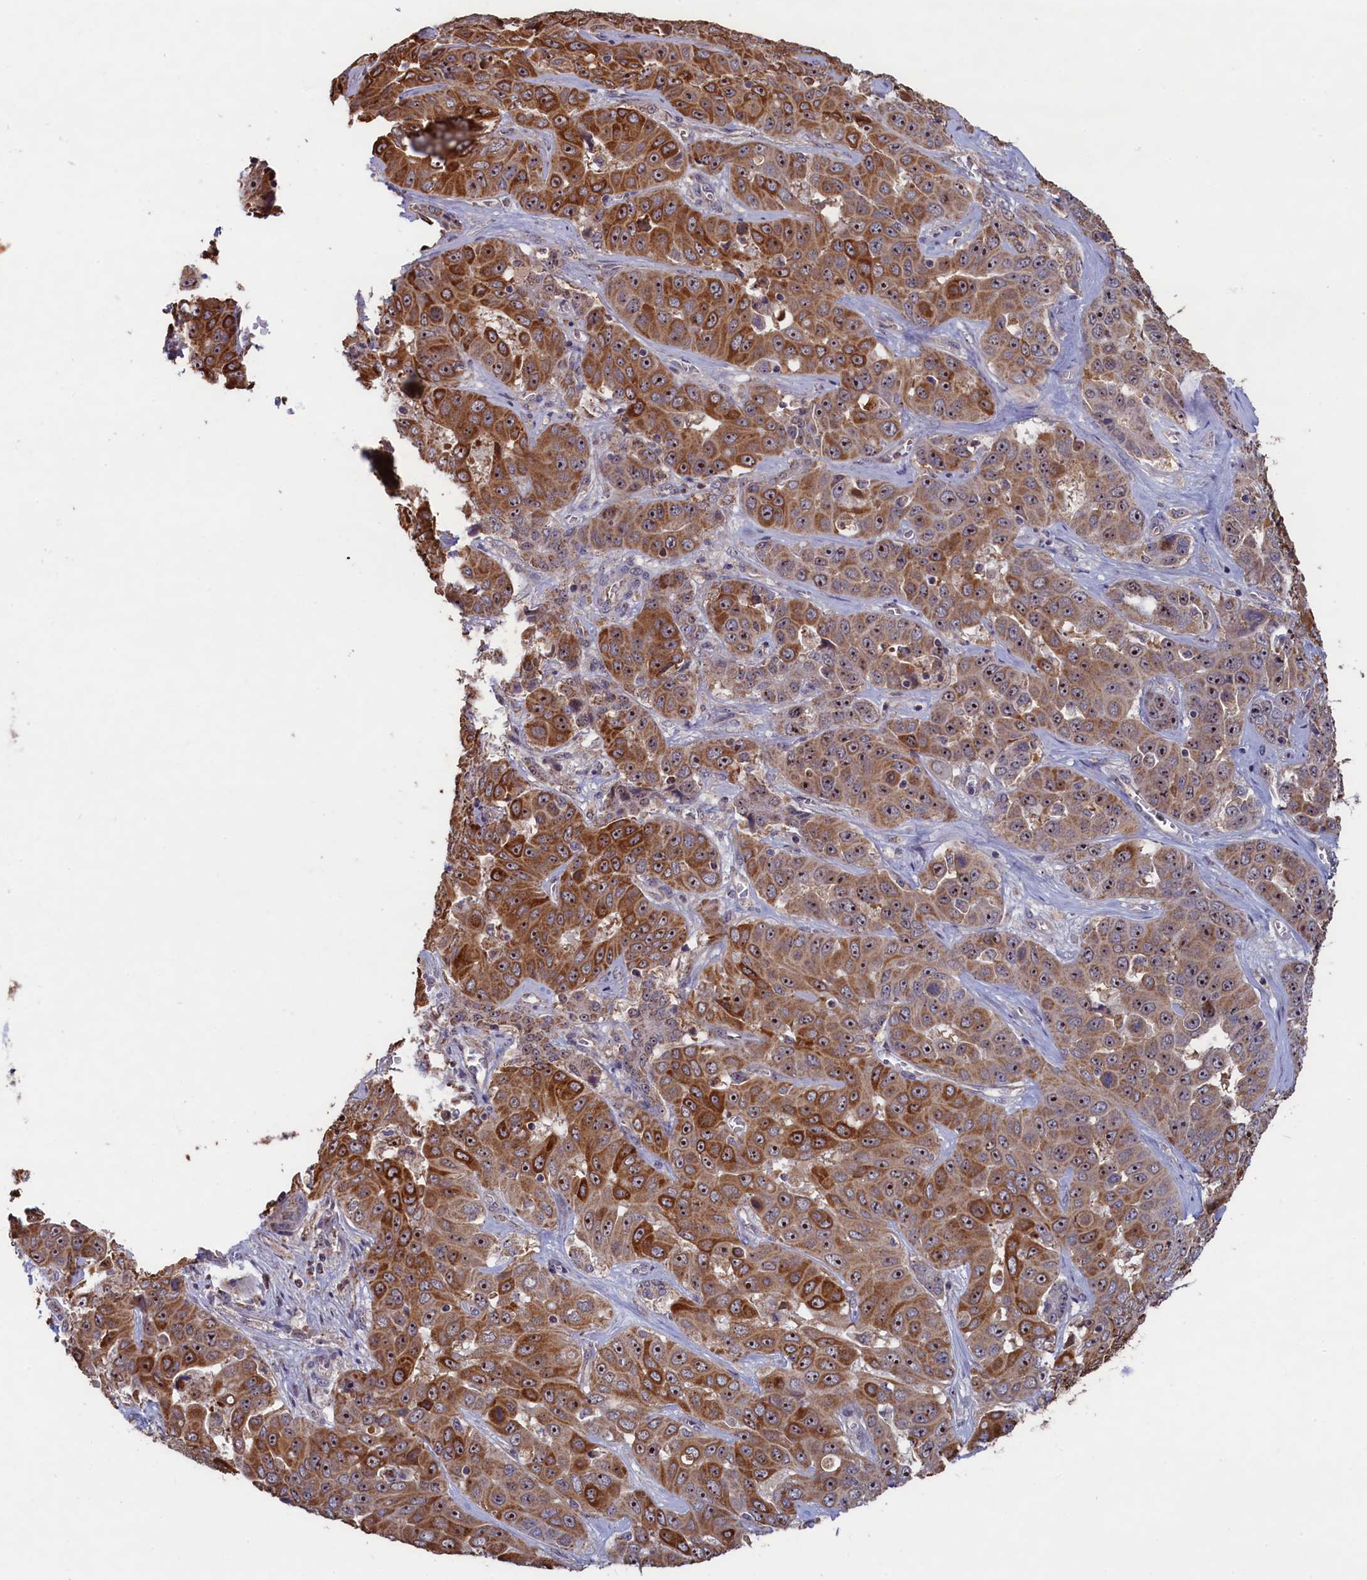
{"staining": {"intensity": "strong", "quantity": ">75%", "location": "cytoplasmic/membranous,nuclear"}, "tissue": "liver cancer", "cell_type": "Tumor cells", "image_type": "cancer", "snomed": [{"axis": "morphology", "description": "Cholangiocarcinoma"}, {"axis": "topography", "description": "Liver"}], "caption": "Liver cancer (cholangiocarcinoma) tissue exhibits strong cytoplasmic/membranous and nuclear positivity in approximately >75% of tumor cells", "gene": "ZNF816", "patient": {"sex": "female", "age": 52}}